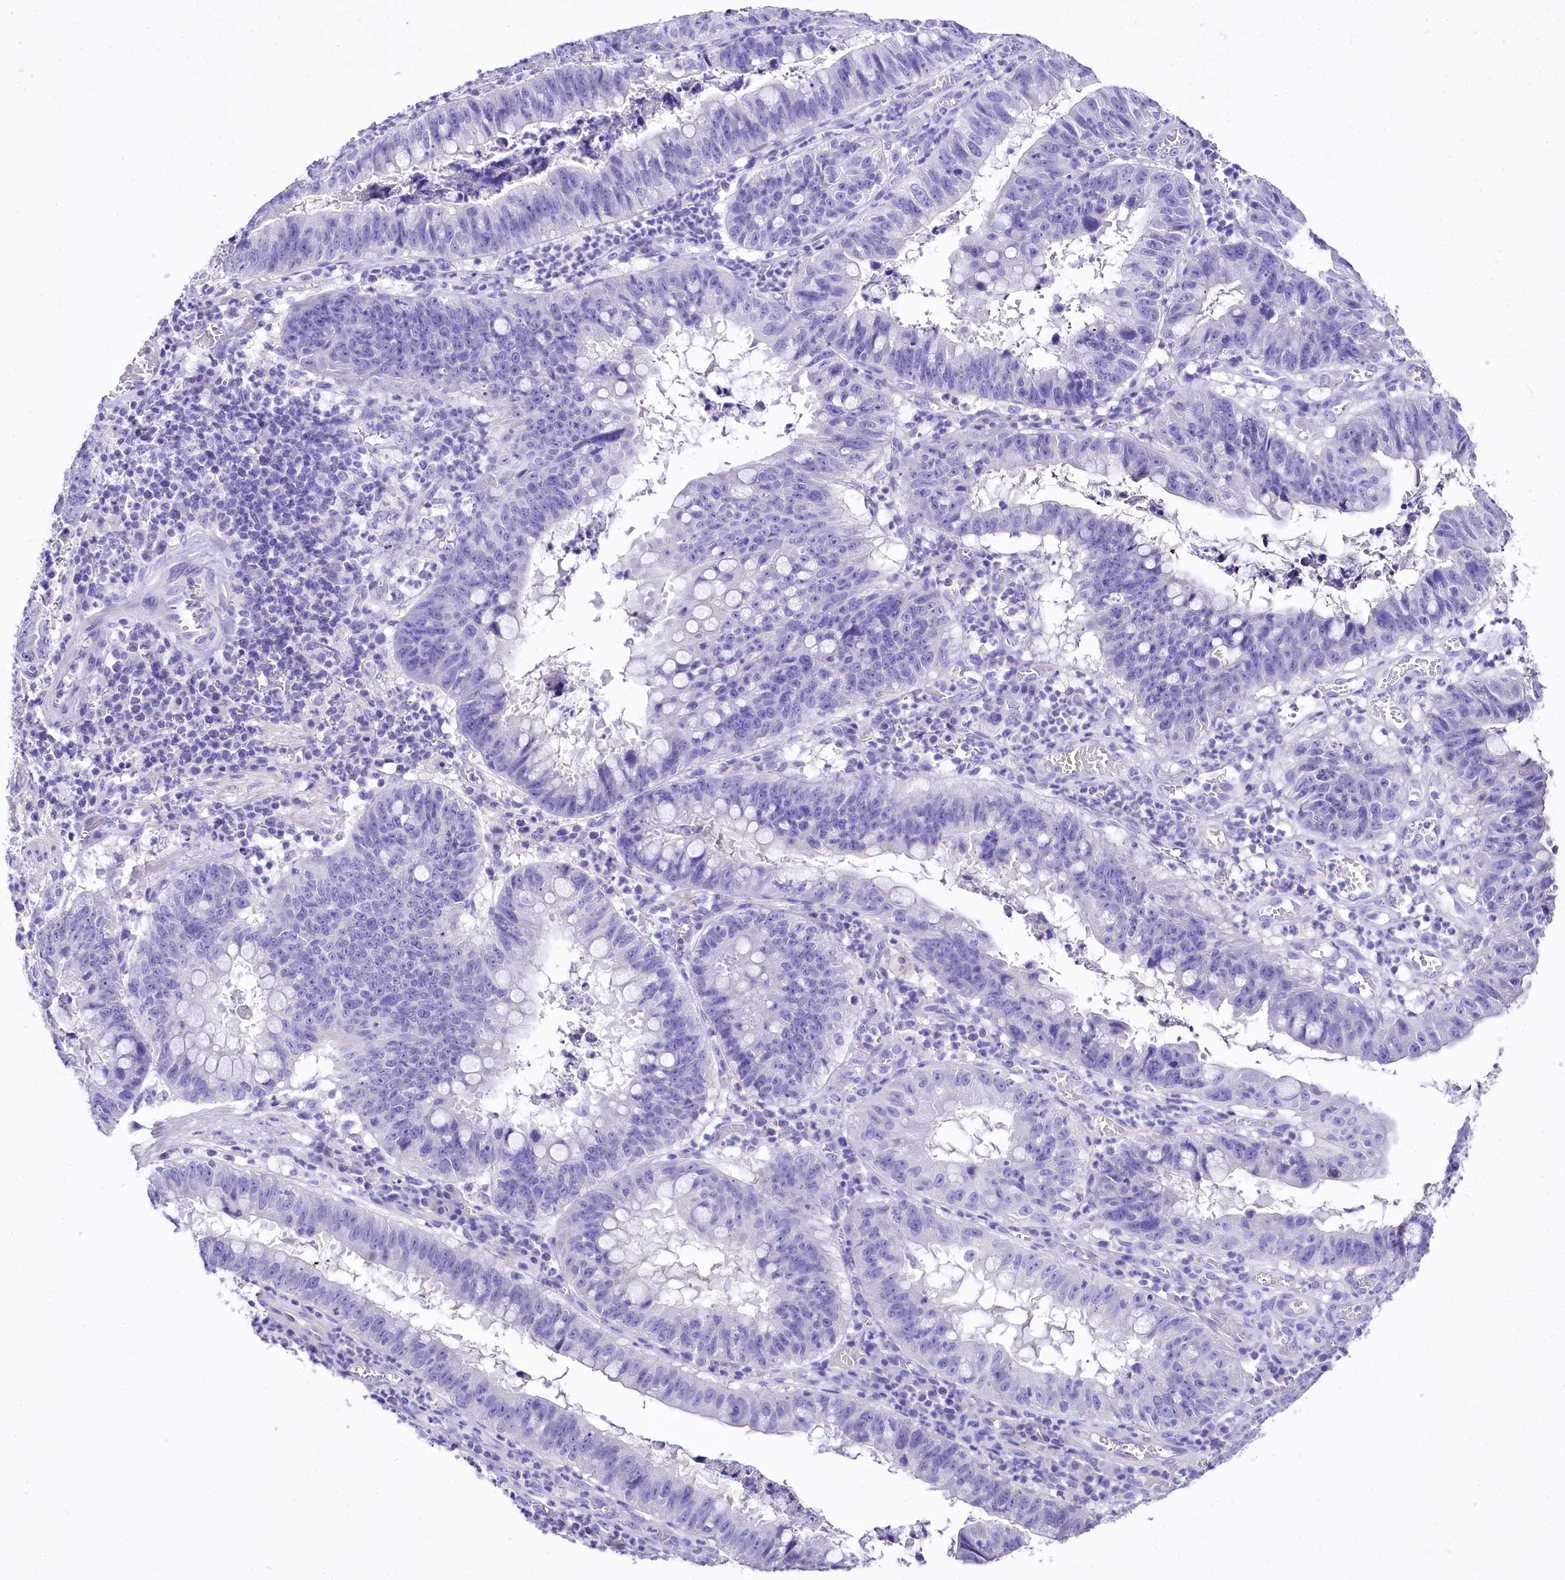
{"staining": {"intensity": "negative", "quantity": "none", "location": "none"}, "tissue": "stomach cancer", "cell_type": "Tumor cells", "image_type": "cancer", "snomed": [{"axis": "morphology", "description": "Adenocarcinoma, NOS"}, {"axis": "topography", "description": "Stomach"}], "caption": "A high-resolution micrograph shows immunohistochemistry (IHC) staining of stomach adenocarcinoma, which displays no significant positivity in tumor cells.", "gene": "A2ML1", "patient": {"sex": "male", "age": 59}}